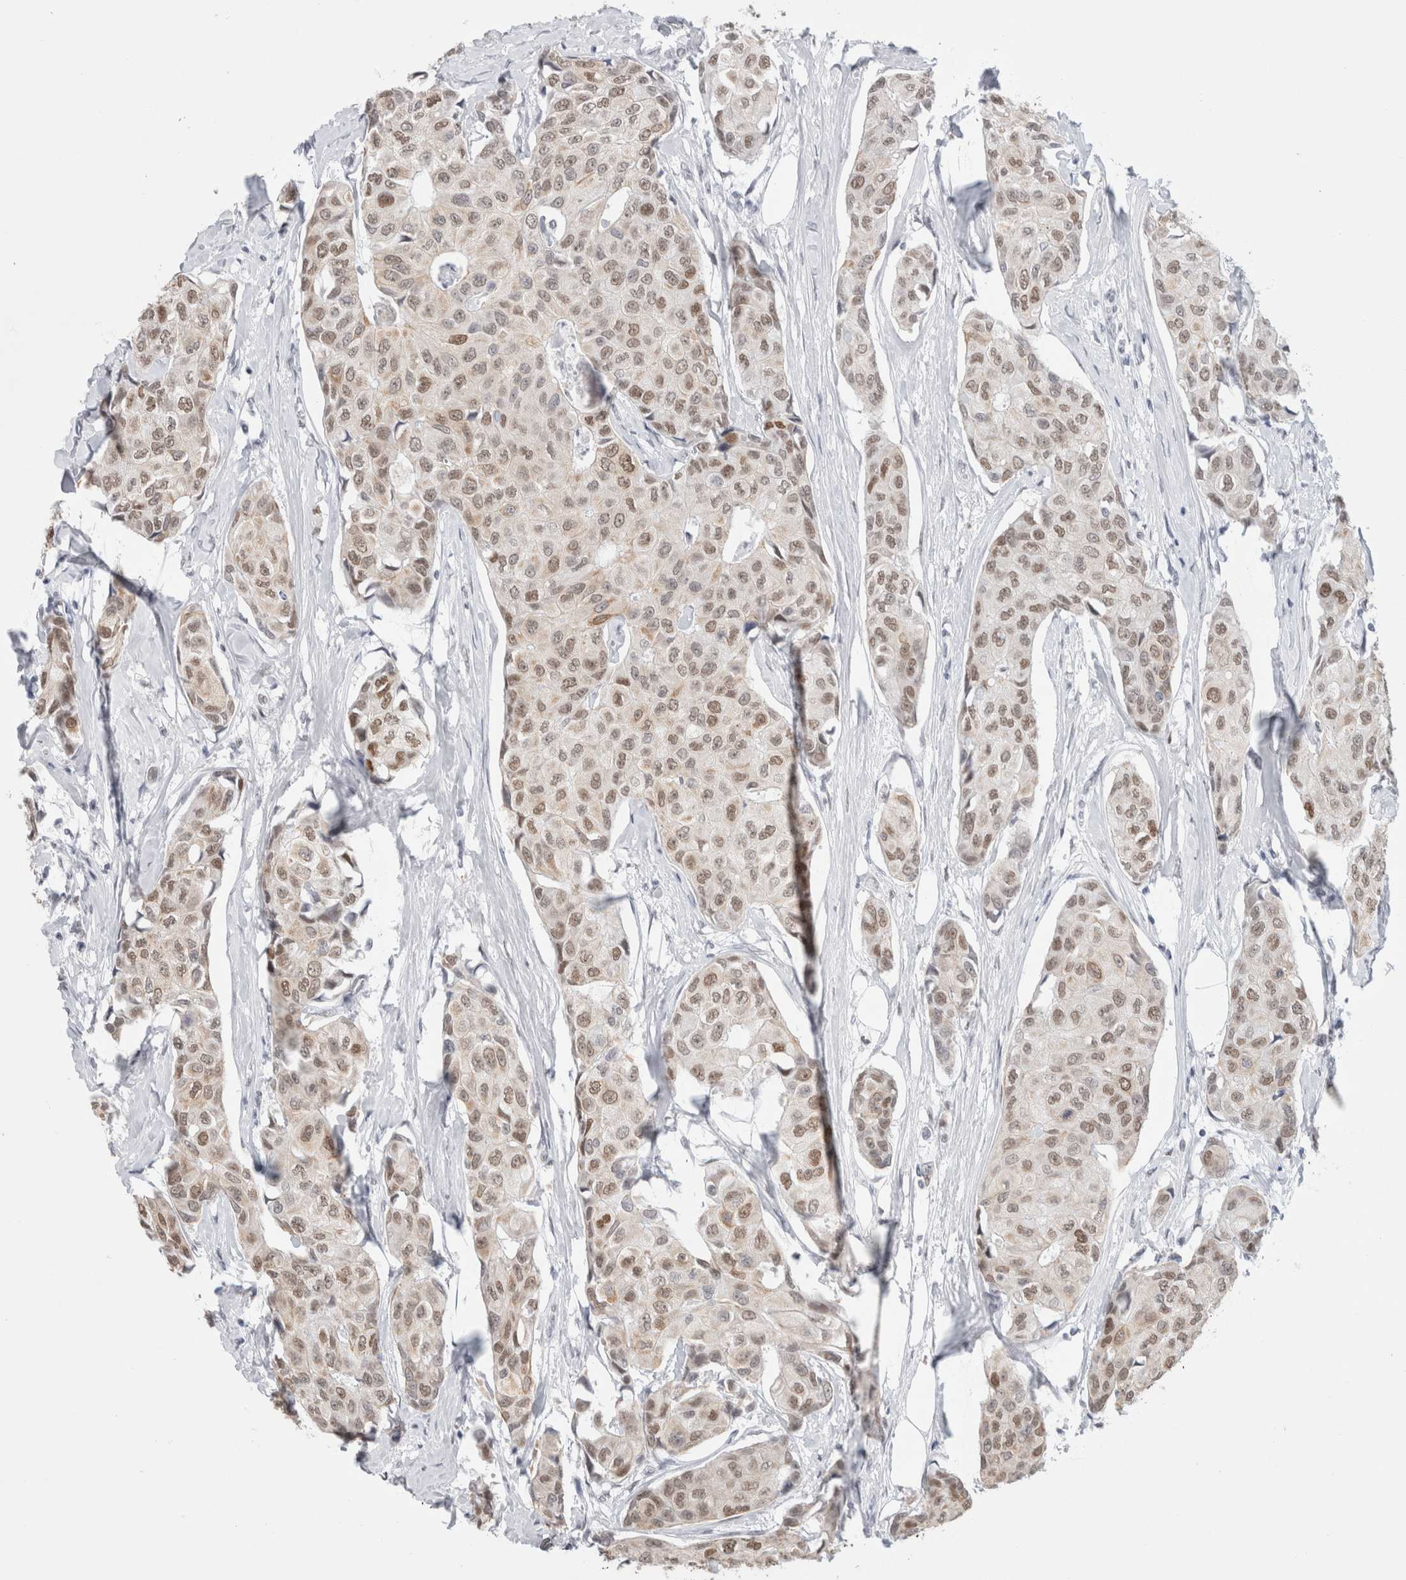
{"staining": {"intensity": "moderate", "quantity": ">75%", "location": "nuclear"}, "tissue": "breast cancer", "cell_type": "Tumor cells", "image_type": "cancer", "snomed": [{"axis": "morphology", "description": "Duct carcinoma"}, {"axis": "topography", "description": "Breast"}], "caption": "Immunohistochemistry (IHC) image of invasive ductal carcinoma (breast) stained for a protein (brown), which reveals medium levels of moderate nuclear expression in approximately >75% of tumor cells.", "gene": "SMARCC1", "patient": {"sex": "female", "age": 80}}